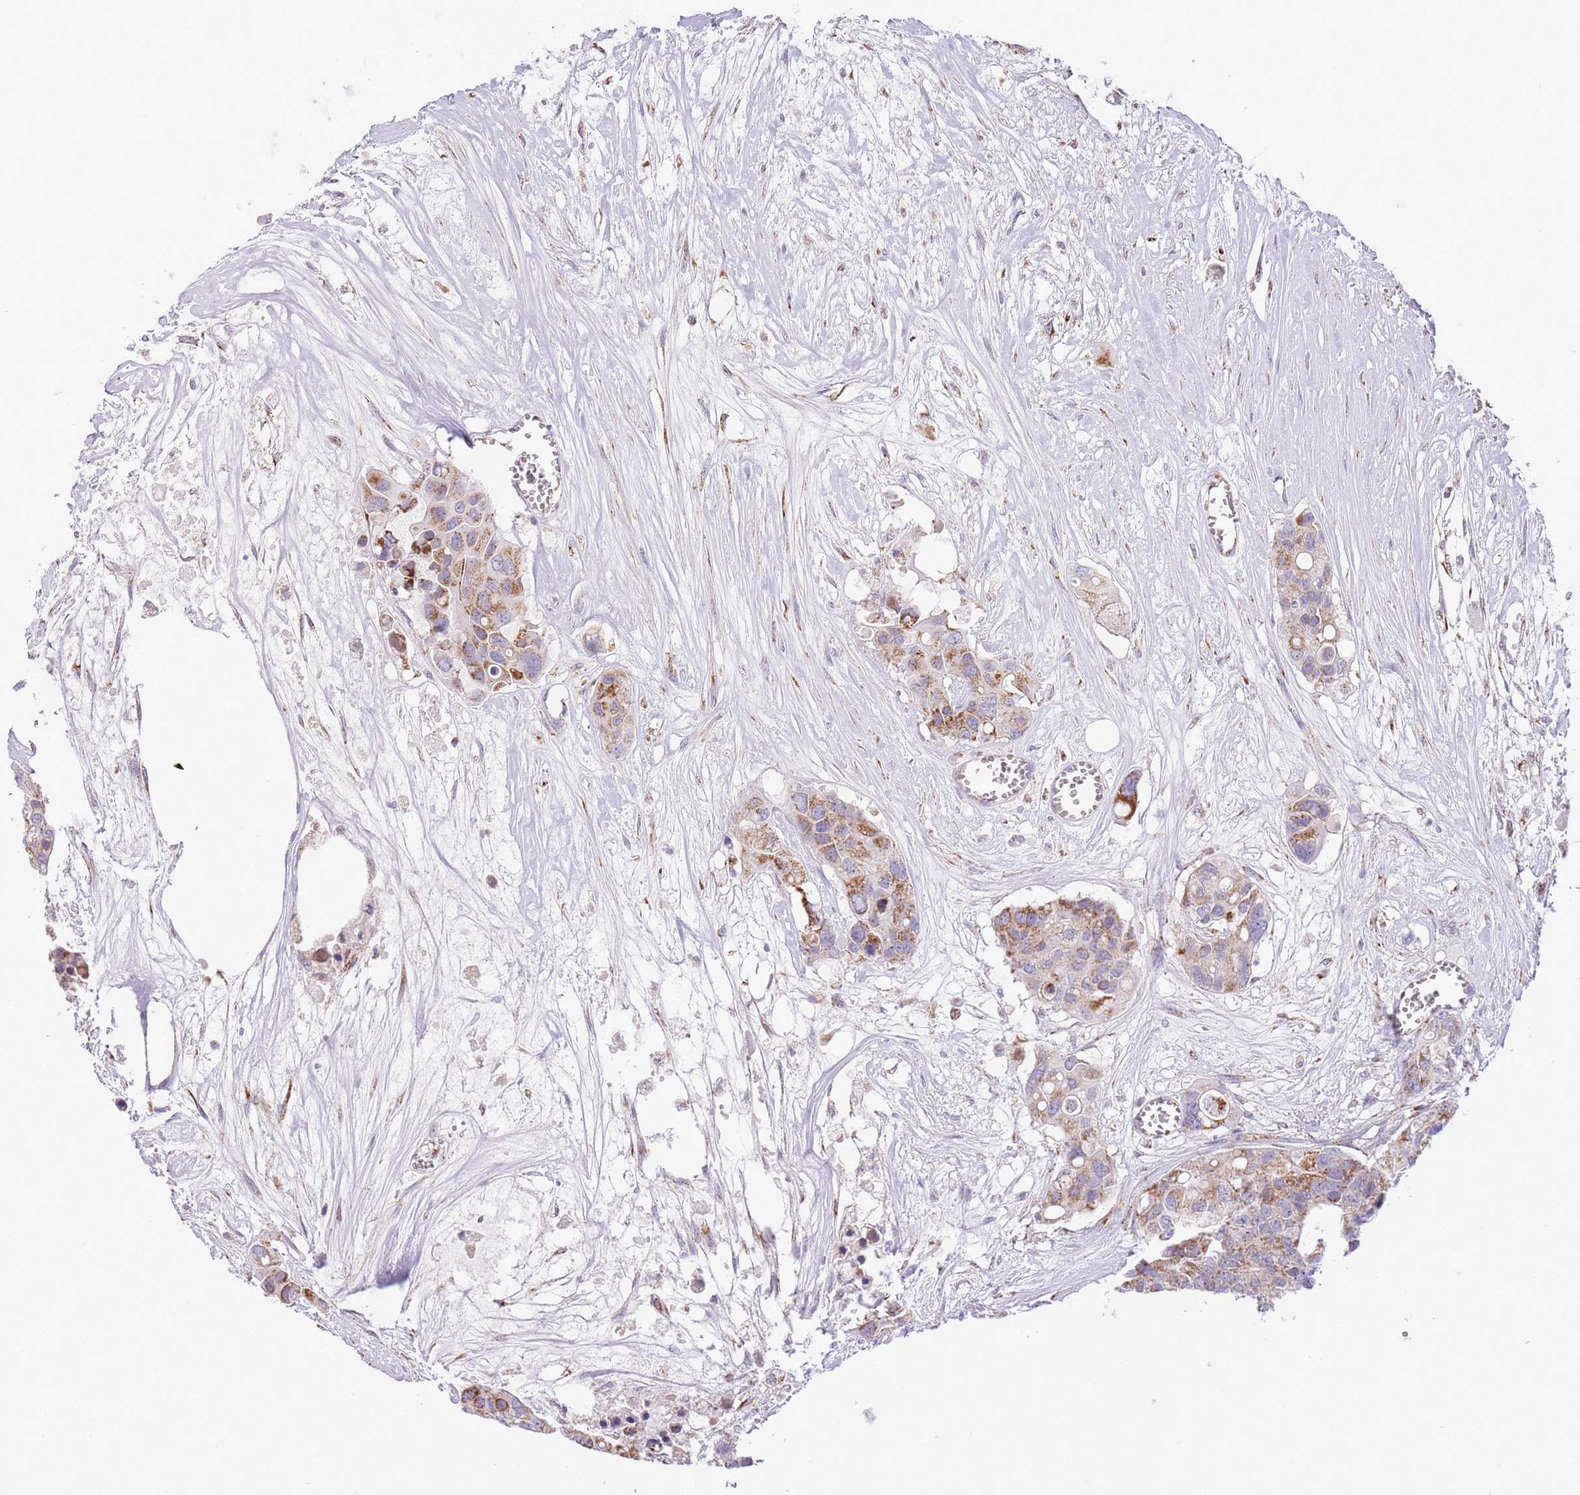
{"staining": {"intensity": "moderate", "quantity": ">75%", "location": "cytoplasmic/membranous"}, "tissue": "colorectal cancer", "cell_type": "Tumor cells", "image_type": "cancer", "snomed": [{"axis": "morphology", "description": "Adenocarcinoma, NOS"}, {"axis": "topography", "description": "Colon"}], "caption": "This is a photomicrograph of immunohistochemistry (IHC) staining of colorectal adenocarcinoma, which shows moderate staining in the cytoplasmic/membranous of tumor cells.", "gene": "LHX6", "patient": {"sex": "male", "age": 77}}